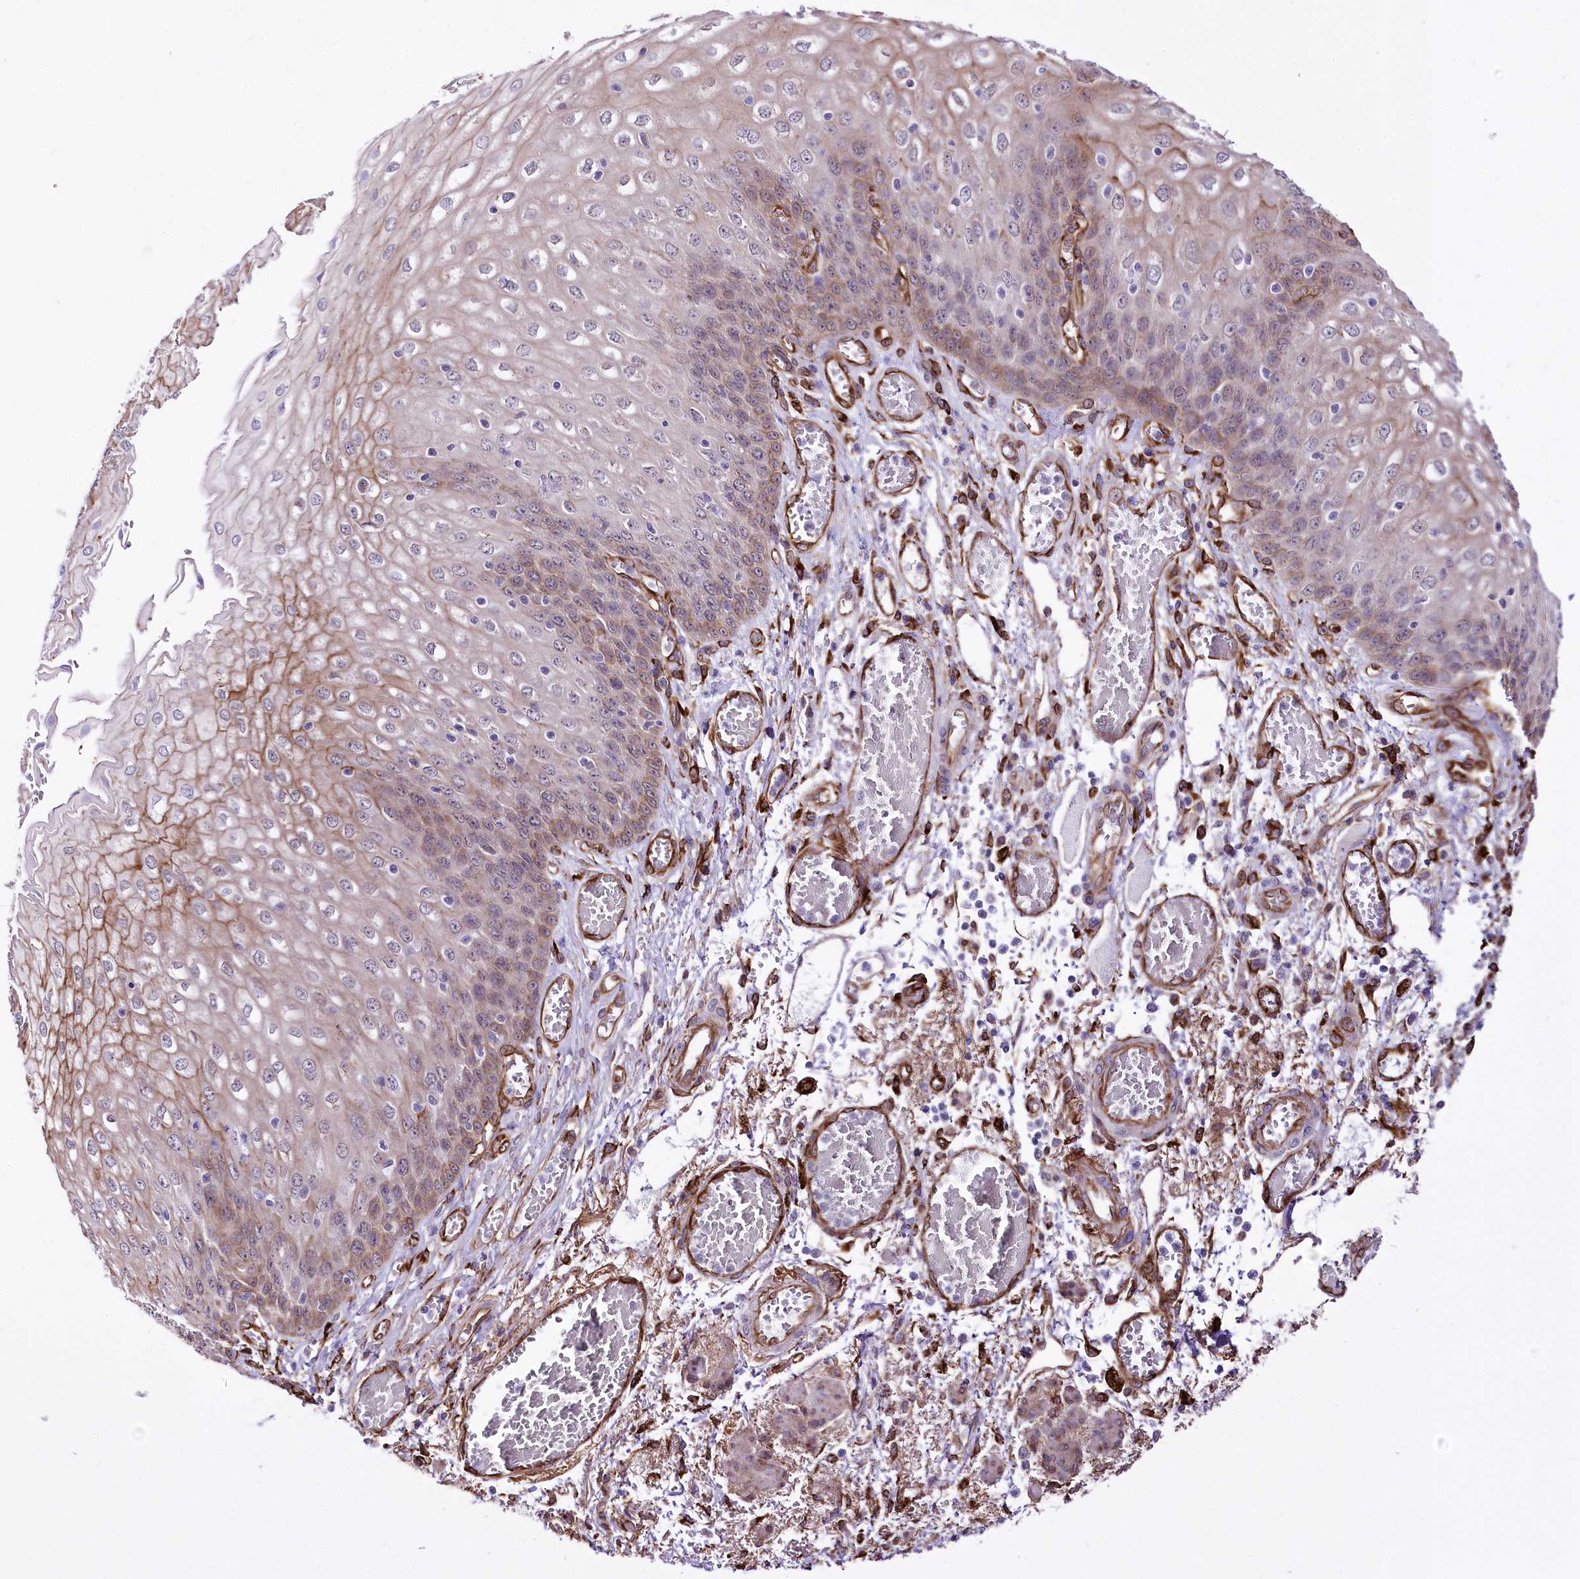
{"staining": {"intensity": "moderate", "quantity": "25%-75%", "location": "cytoplasmic/membranous"}, "tissue": "esophagus", "cell_type": "Squamous epithelial cells", "image_type": "normal", "snomed": [{"axis": "morphology", "description": "Normal tissue, NOS"}, {"axis": "topography", "description": "Esophagus"}], "caption": "A medium amount of moderate cytoplasmic/membranous staining is seen in about 25%-75% of squamous epithelial cells in unremarkable esophagus. Immunohistochemistry stains the protein in brown and the nuclei are stained blue.", "gene": "WWC1", "patient": {"sex": "male", "age": 81}}